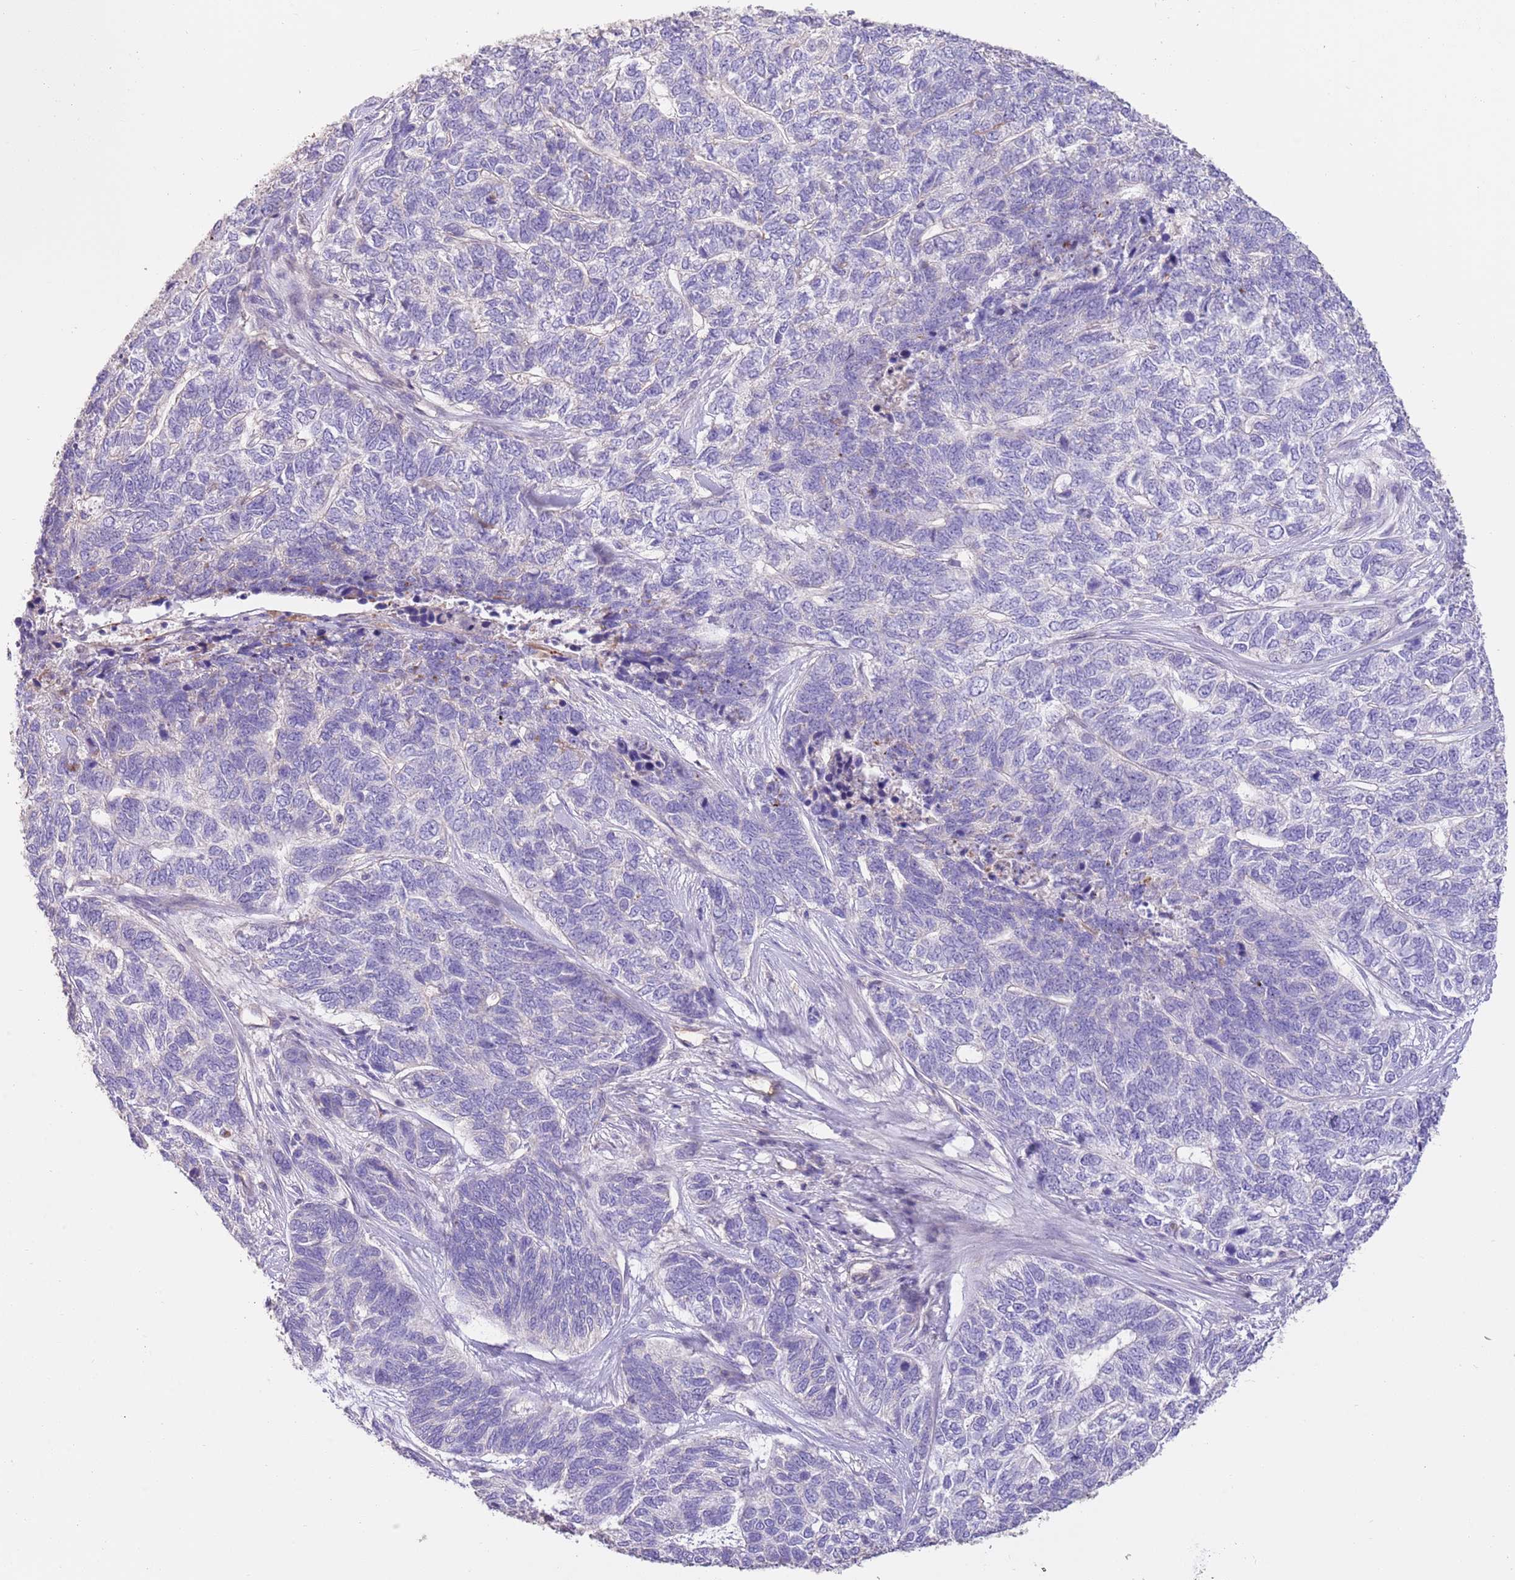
{"staining": {"intensity": "negative", "quantity": "none", "location": "none"}, "tissue": "skin cancer", "cell_type": "Tumor cells", "image_type": "cancer", "snomed": [{"axis": "morphology", "description": "Basal cell carcinoma"}, {"axis": "topography", "description": "Skin"}], "caption": "An IHC photomicrograph of skin cancer is shown. There is no staining in tumor cells of skin cancer. The staining is performed using DAB (3,3'-diaminobenzidine) brown chromogen with nuclei counter-stained in using hematoxylin.", "gene": "SFTPA1", "patient": {"sex": "female", "age": 65}}